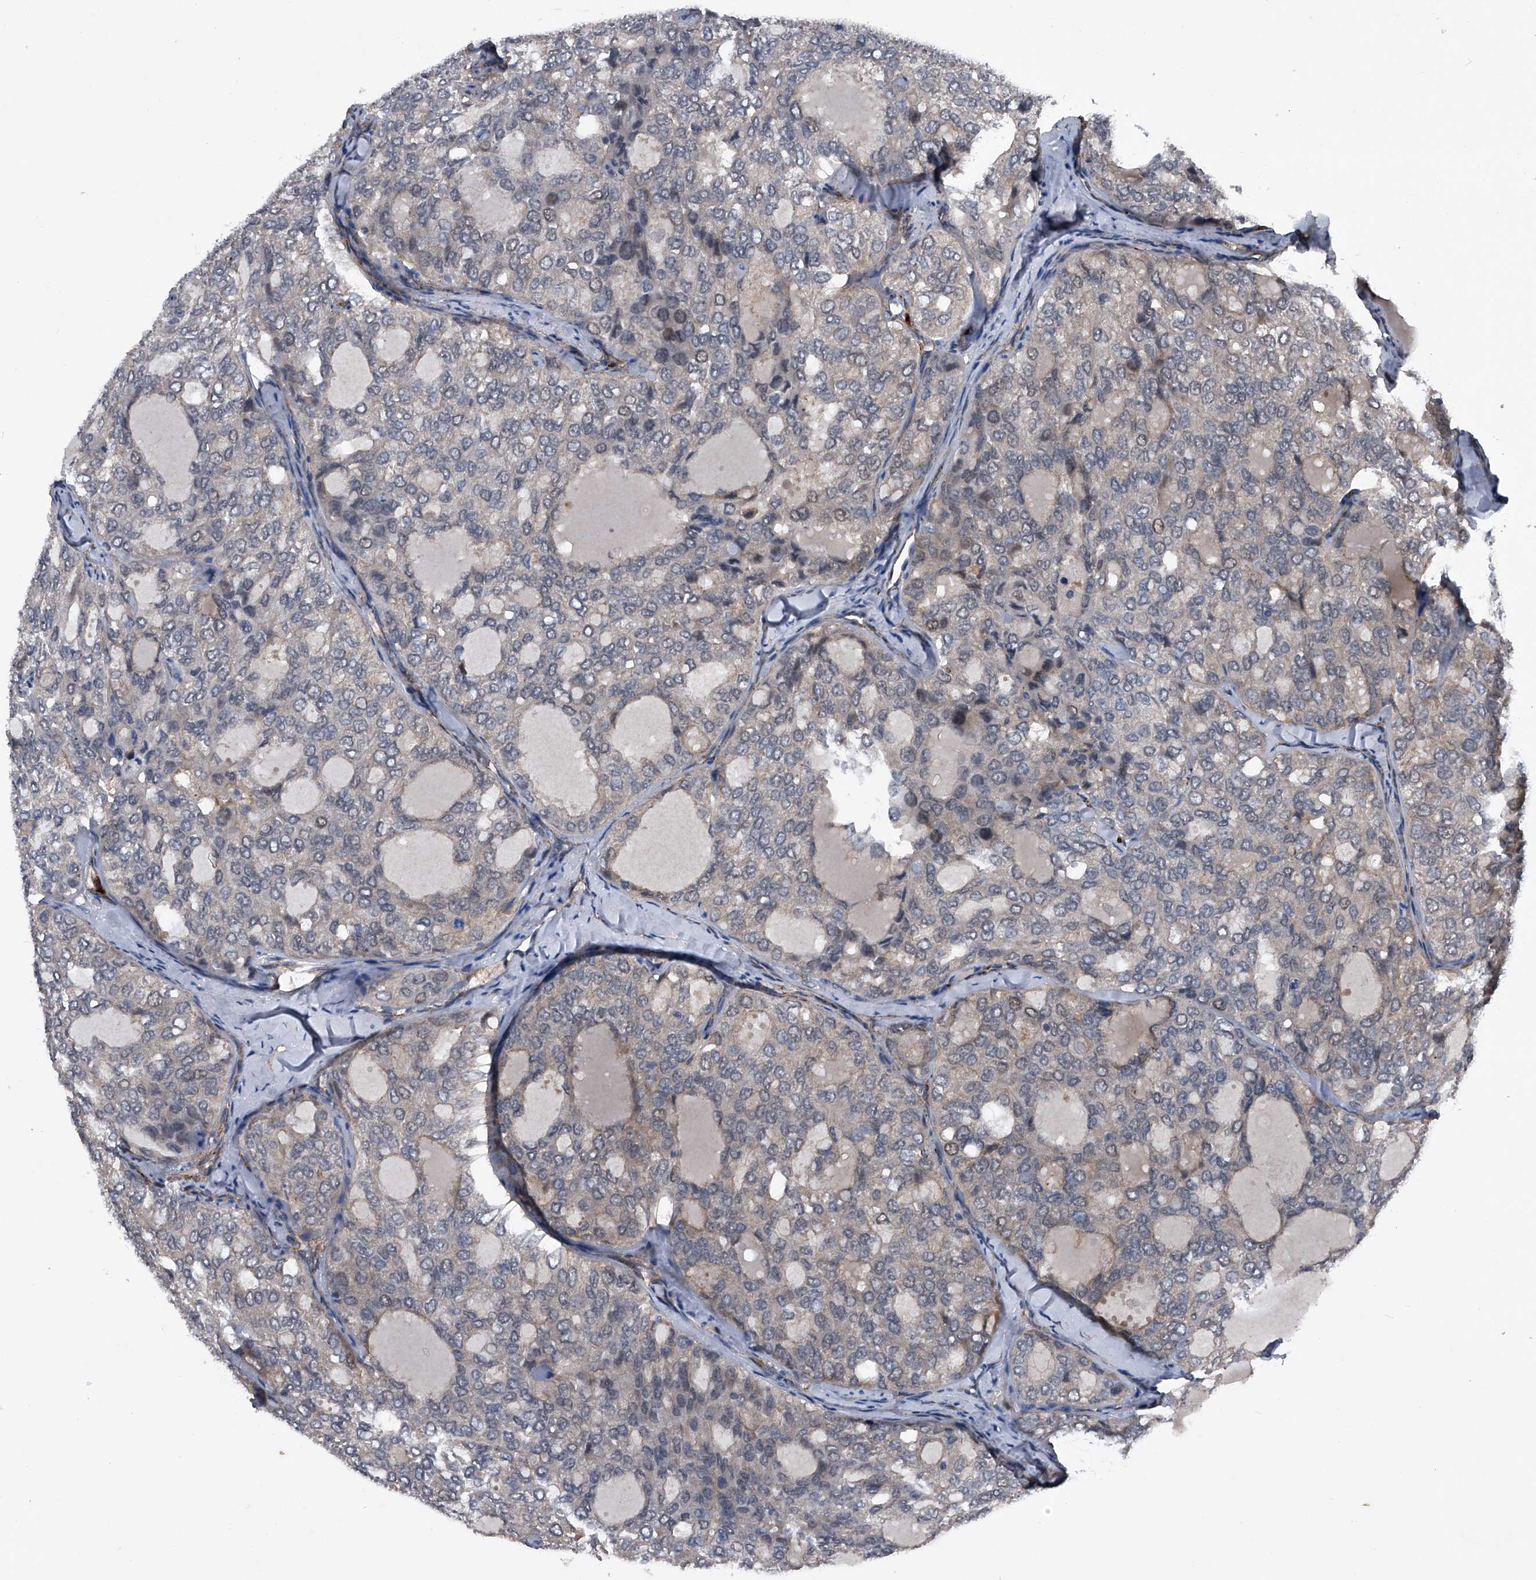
{"staining": {"intensity": "weak", "quantity": "25%-75%", "location": "cytoplasmic/membranous"}, "tissue": "thyroid cancer", "cell_type": "Tumor cells", "image_type": "cancer", "snomed": [{"axis": "morphology", "description": "Follicular adenoma carcinoma, NOS"}, {"axis": "topography", "description": "Thyroid gland"}], "caption": "This micrograph exhibits immunohistochemistry staining of human thyroid cancer (follicular adenoma carcinoma), with low weak cytoplasmic/membranous expression in about 25%-75% of tumor cells.", "gene": "MAPKAP1", "patient": {"sex": "male", "age": 75}}